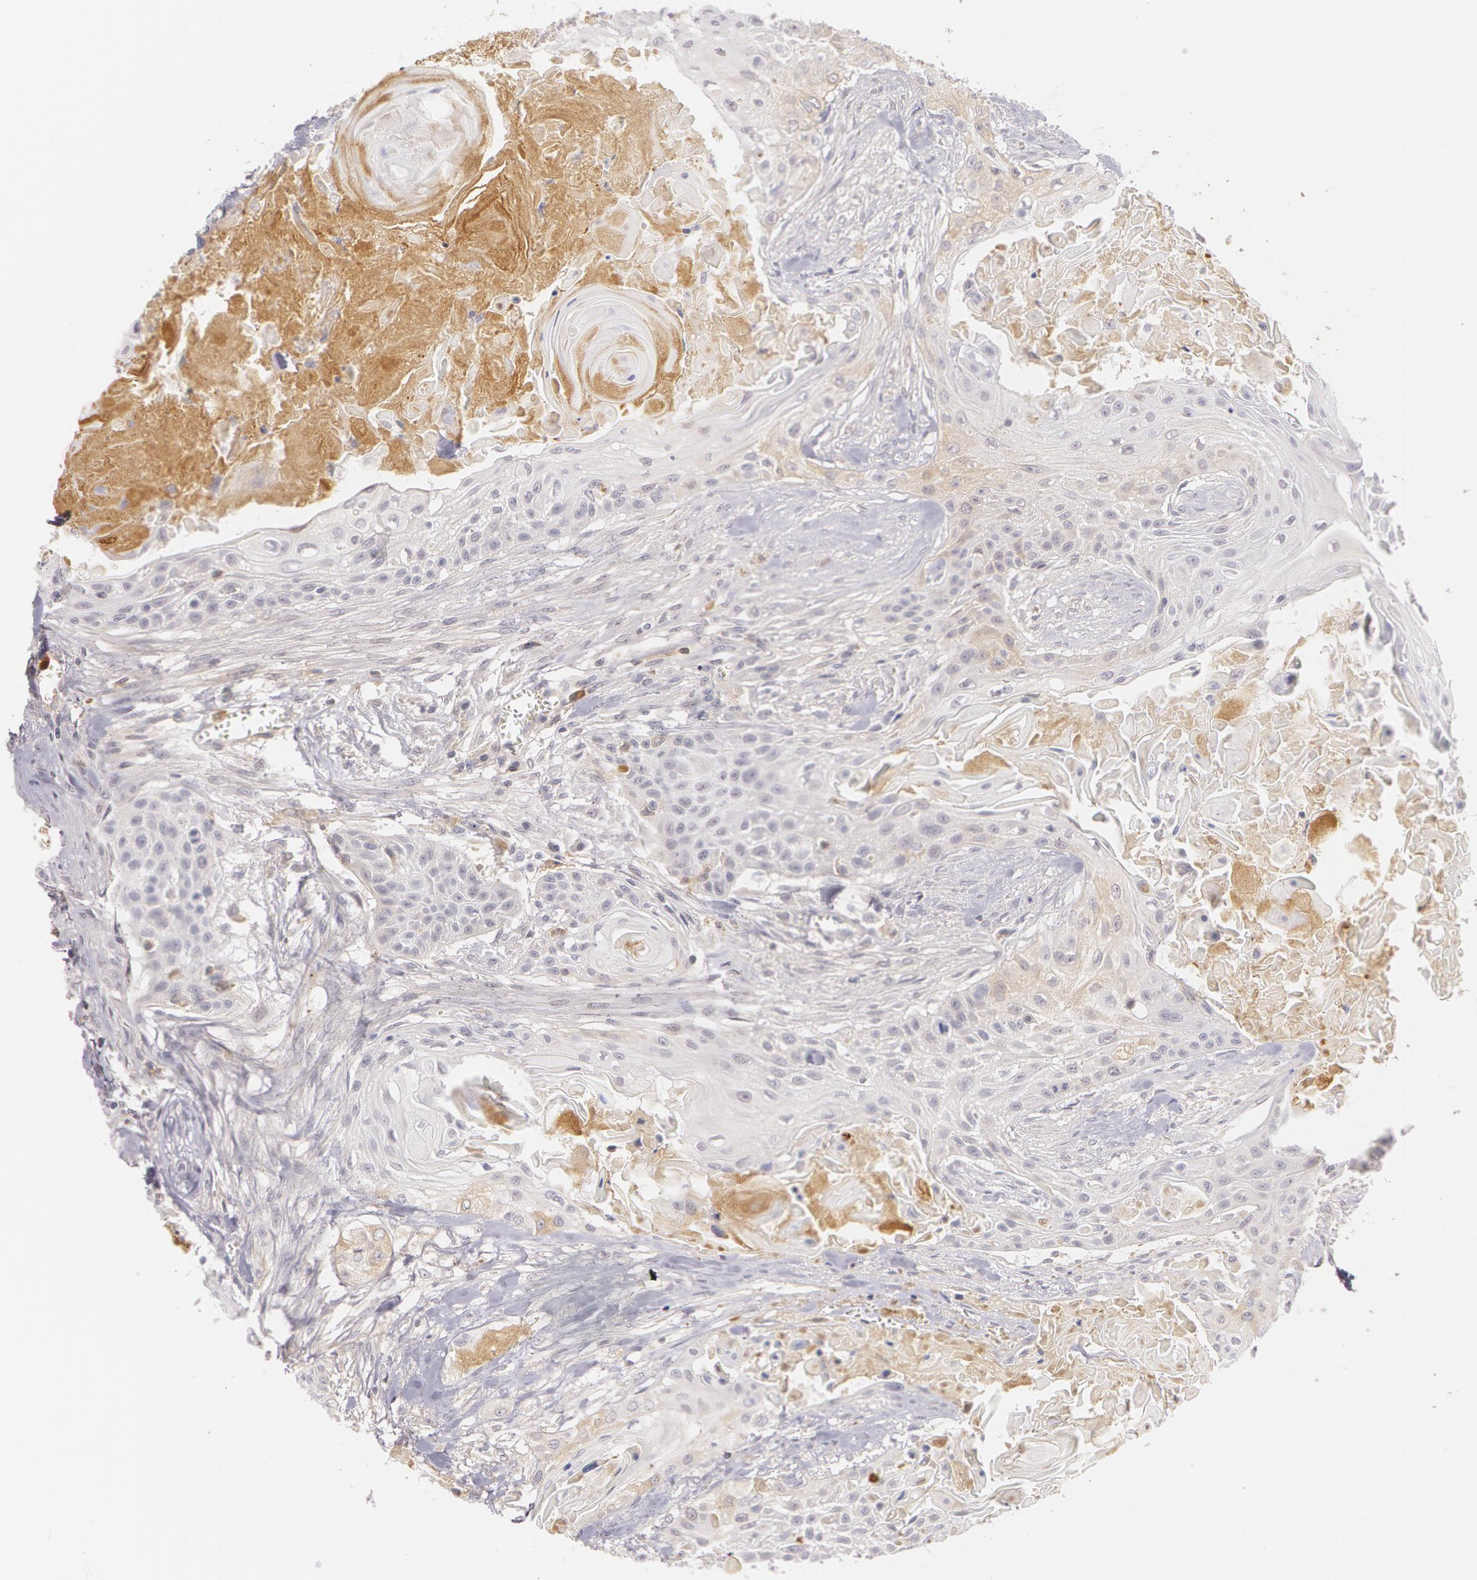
{"staining": {"intensity": "negative", "quantity": "none", "location": "none"}, "tissue": "head and neck cancer", "cell_type": "Tumor cells", "image_type": "cancer", "snomed": [{"axis": "morphology", "description": "Squamous cell carcinoma, NOS"}, {"axis": "morphology", "description": "Squamous cell carcinoma, metastatic, NOS"}, {"axis": "topography", "description": "Lymph node"}, {"axis": "topography", "description": "Salivary gland"}, {"axis": "topography", "description": "Head-Neck"}], "caption": "Immunohistochemistry (IHC) histopathology image of human head and neck squamous cell carcinoma stained for a protein (brown), which displays no expression in tumor cells.", "gene": "LBP", "patient": {"sex": "female", "age": 74}}